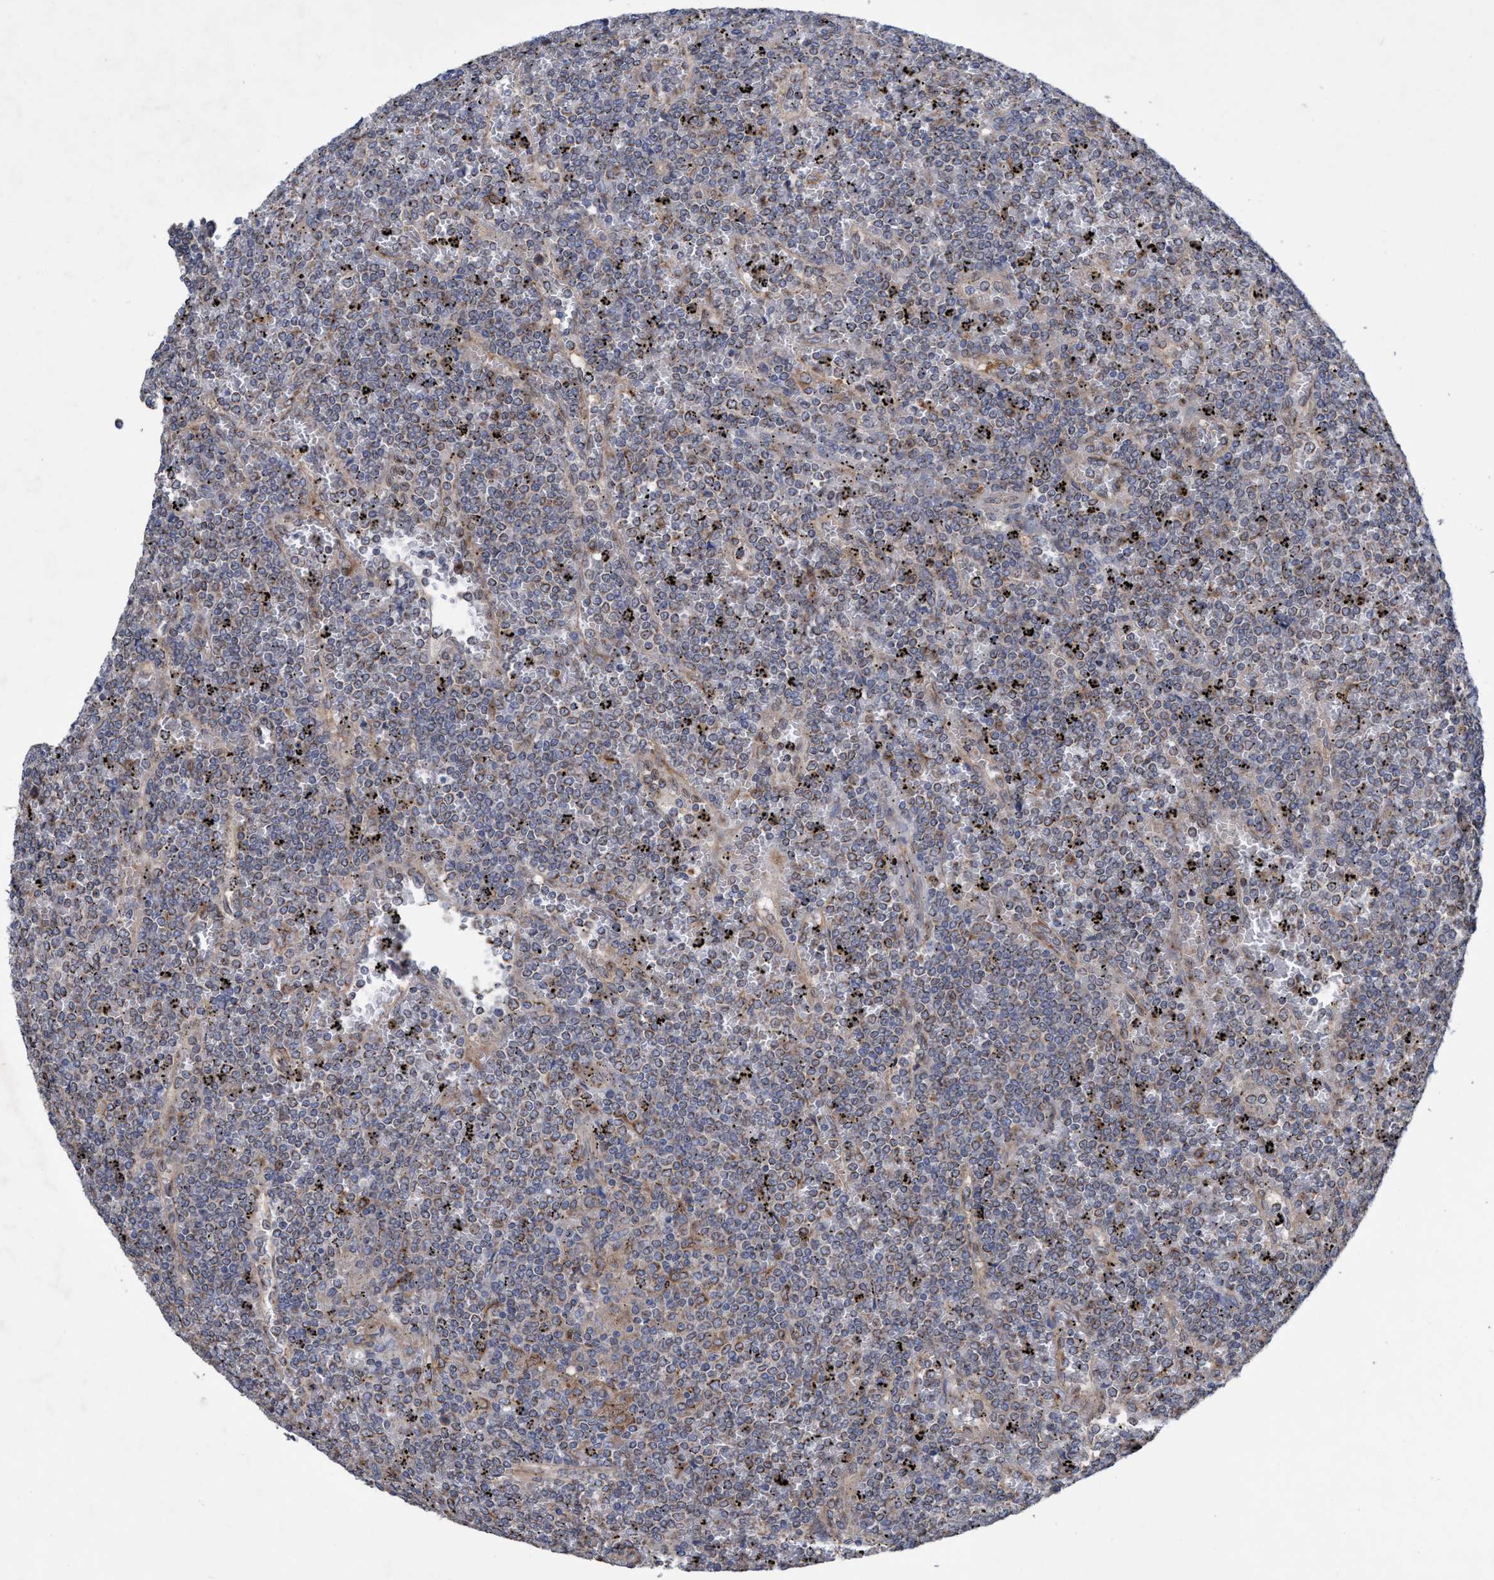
{"staining": {"intensity": "weak", "quantity": ">75%", "location": "cytoplasmic/membranous"}, "tissue": "lymphoma", "cell_type": "Tumor cells", "image_type": "cancer", "snomed": [{"axis": "morphology", "description": "Malignant lymphoma, non-Hodgkin's type, Low grade"}, {"axis": "topography", "description": "Spleen"}], "caption": "Malignant lymphoma, non-Hodgkin's type (low-grade) tissue reveals weak cytoplasmic/membranous expression in approximately >75% of tumor cells, visualized by immunohistochemistry.", "gene": "BICD2", "patient": {"sex": "female", "age": 19}}